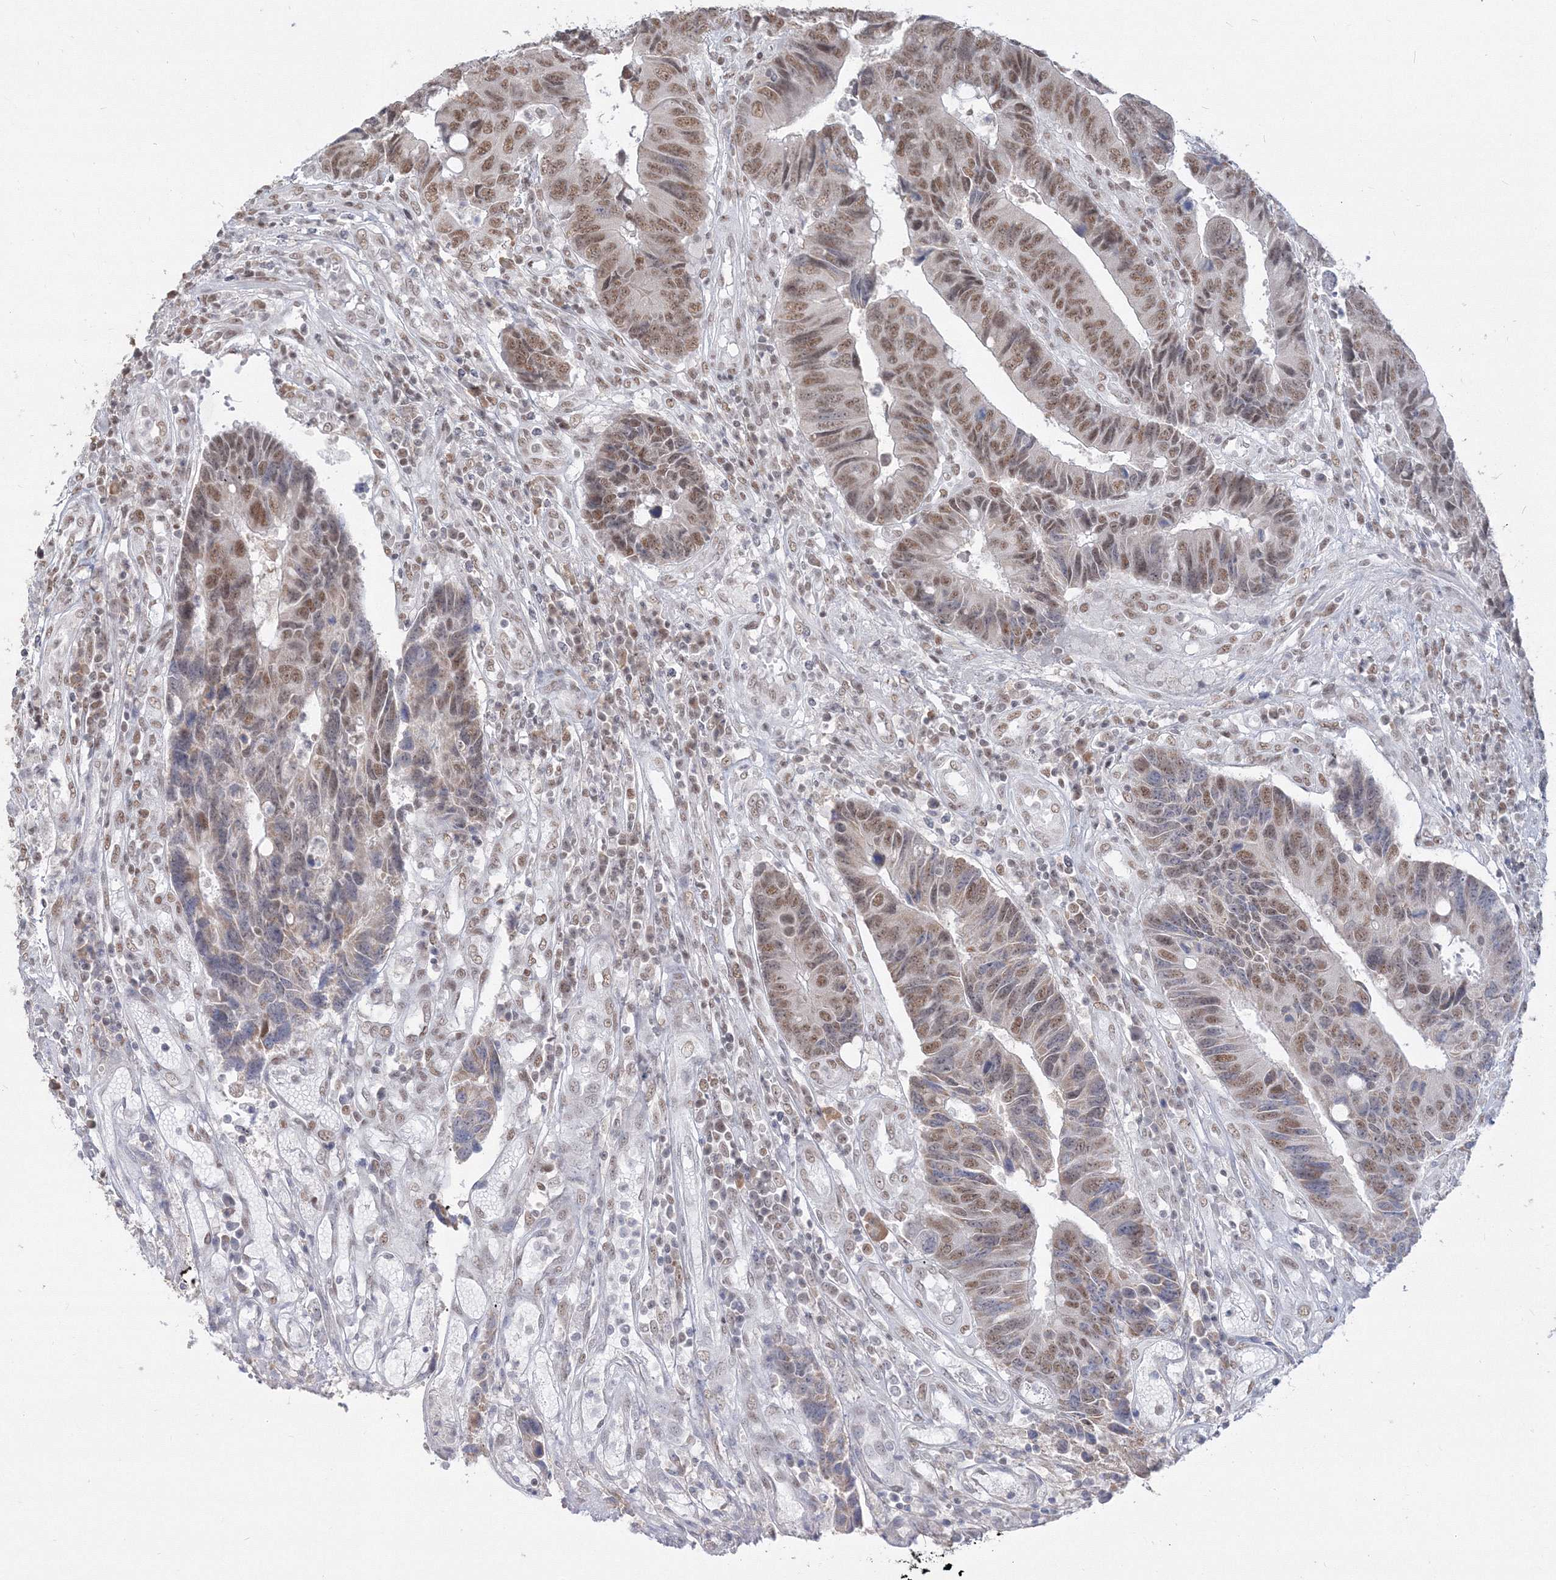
{"staining": {"intensity": "moderate", "quantity": "25%-75%", "location": "nuclear"}, "tissue": "colorectal cancer", "cell_type": "Tumor cells", "image_type": "cancer", "snomed": [{"axis": "morphology", "description": "Adenocarcinoma, NOS"}, {"axis": "topography", "description": "Rectum"}], "caption": "A micrograph of colorectal cancer stained for a protein displays moderate nuclear brown staining in tumor cells.", "gene": "PPP4R2", "patient": {"sex": "male", "age": 84}}